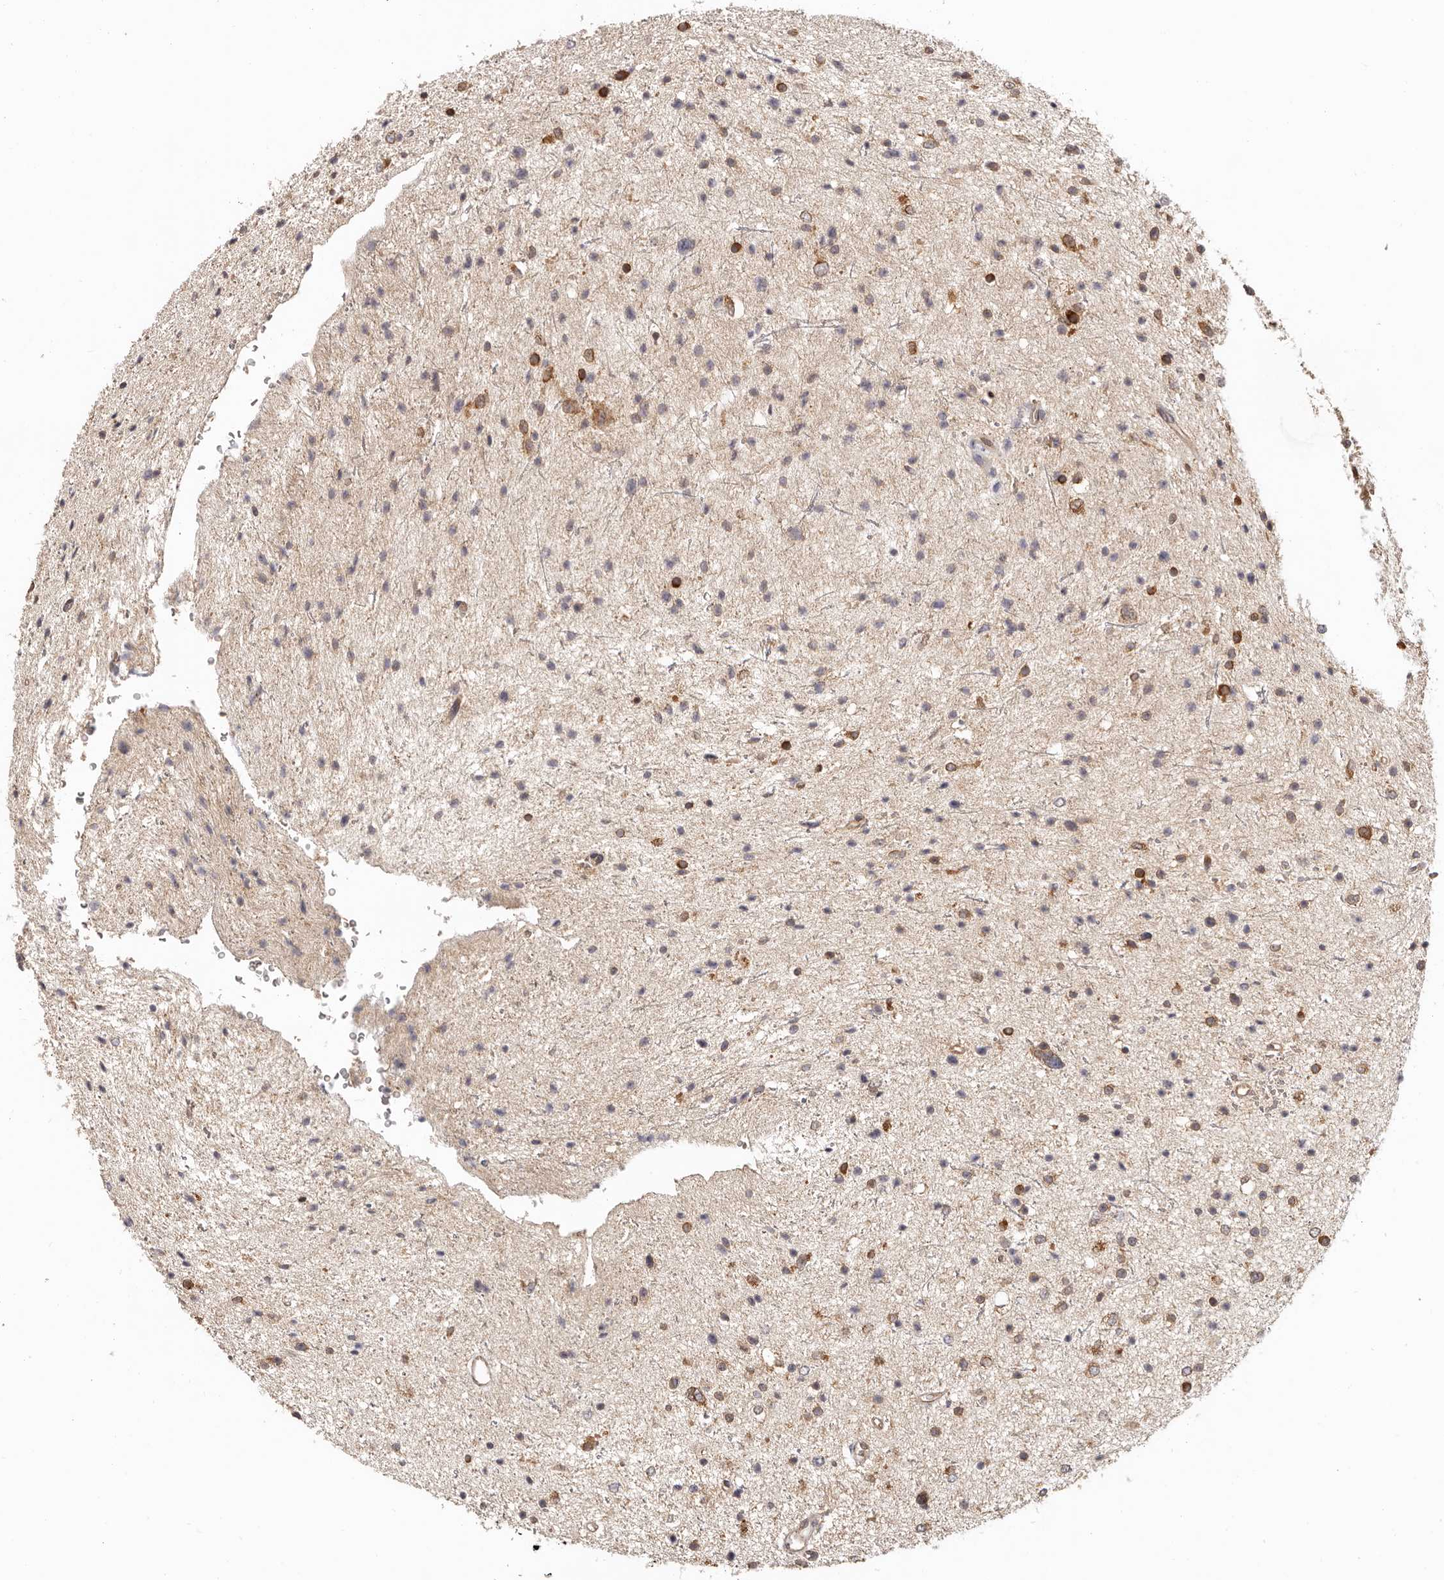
{"staining": {"intensity": "moderate", "quantity": "<25%", "location": "cytoplasmic/membranous"}, "tissue": "glioma", "cell_type": "Tumor cells", "image_type": "cancer", "snomed": [{"axis": "morphology", "description": "Glioma, malignant, Low grade"}, {"axis": "topography", "description": "Brain"}], "caption": "A brown stain shows moderate cytoplasmic/membranous staining of a protein in glioma tumor cells. (DAB IHC with brightfield microscopy, high magnification).", "gene": "EEF1E1", "patient": {"sex": "female", "age": 37}}